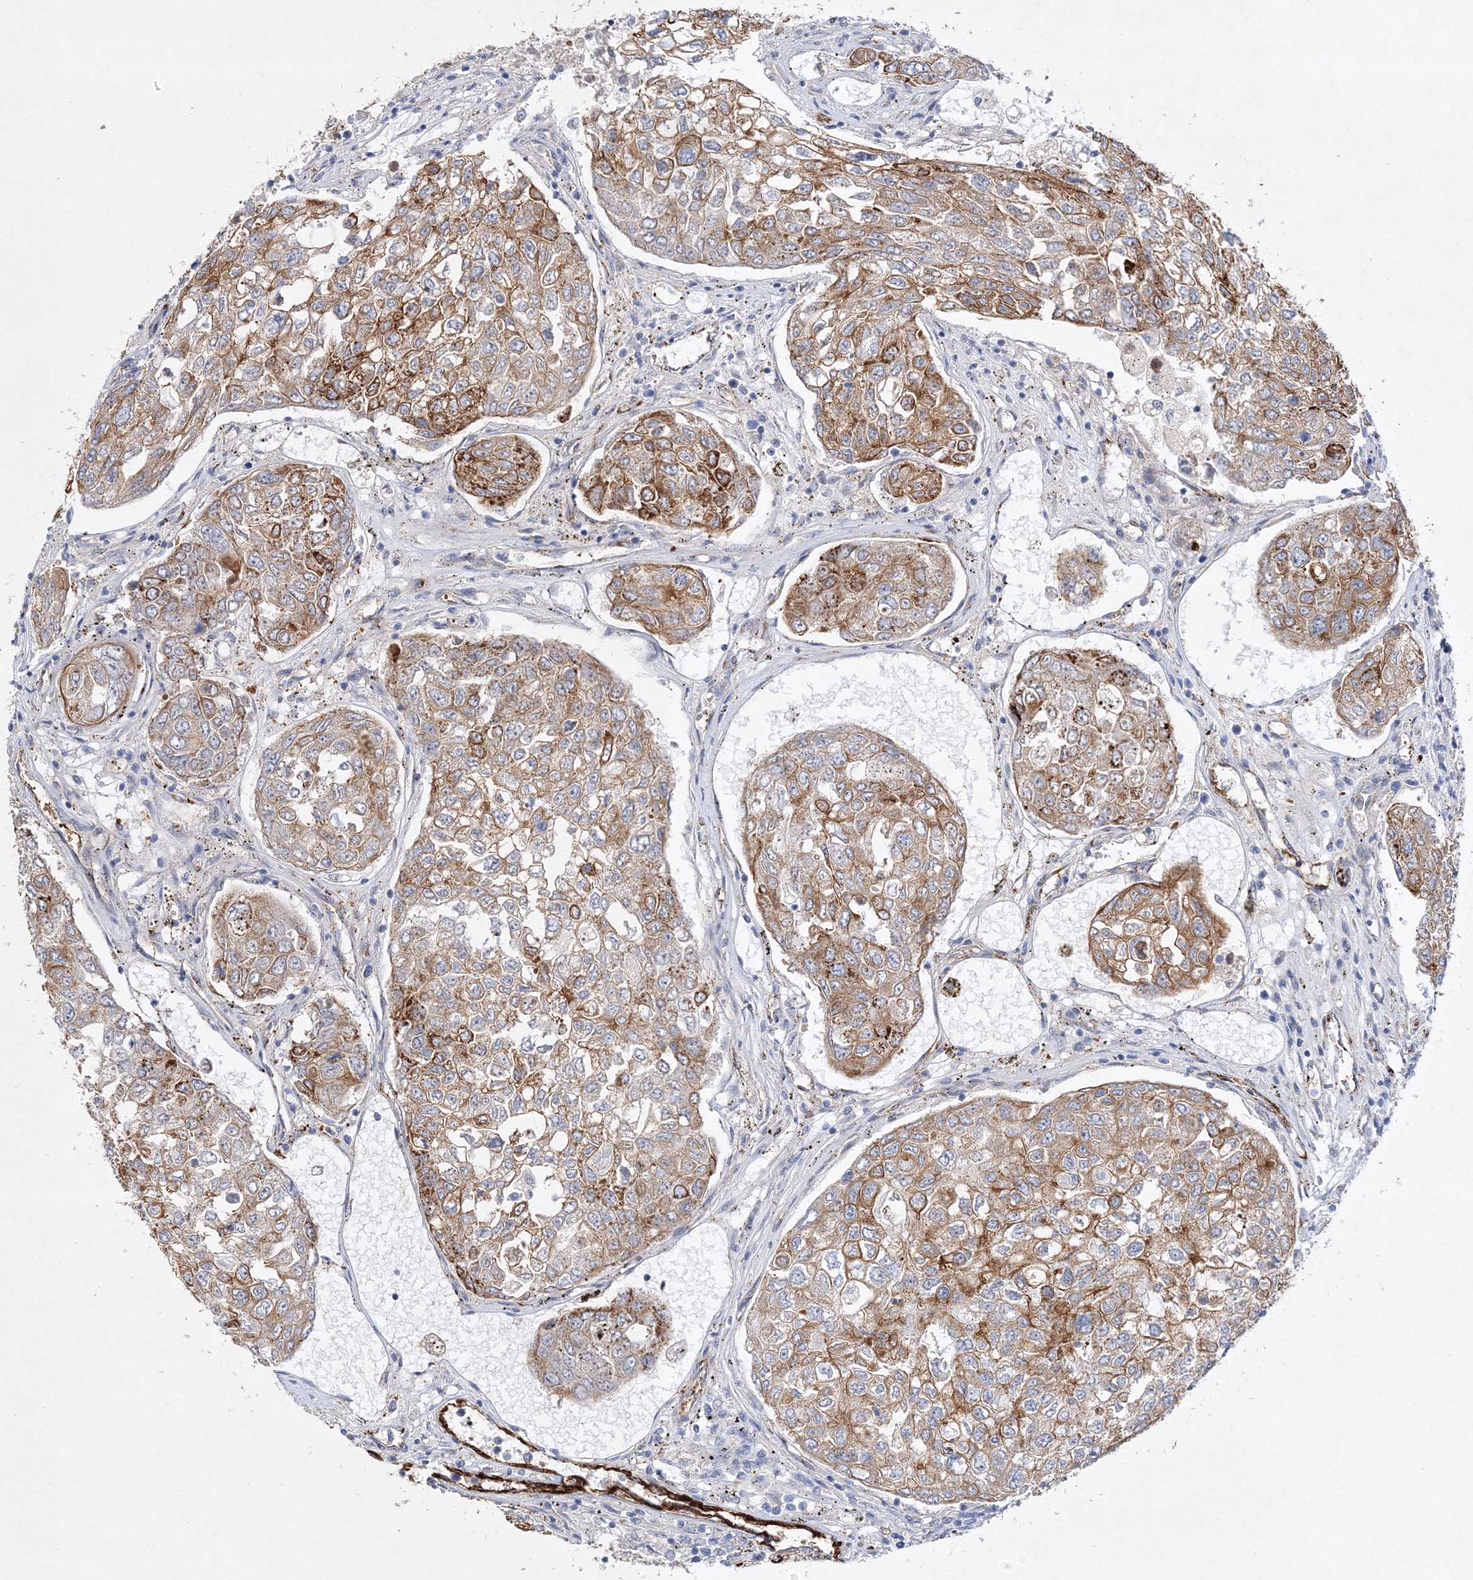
{"staining": {"intensity": "moderate", "quantity": ">75%", "location": "cytoplasmic/membranous"}, "tissue": "urothelial cancer", "cell_type": "Tumor cells", "image_type": "cancer", "snomed": [{"axis": "morphology", "description": "Urothelial carcinoma, High grade"}, {"axis": "topography", "description": "Lymph node"}, {"axis": "topography", "description": "Urinary bladder"}], "caption": "Protein staining by immunohistochemistry (IHC) demonstrates moderate cytoplasmic/membranous staining in about >75% of tumor cells in urothelial cancer.", "gene": "ZFYVE16", "patient": {"sex": "male", "age": 51}}